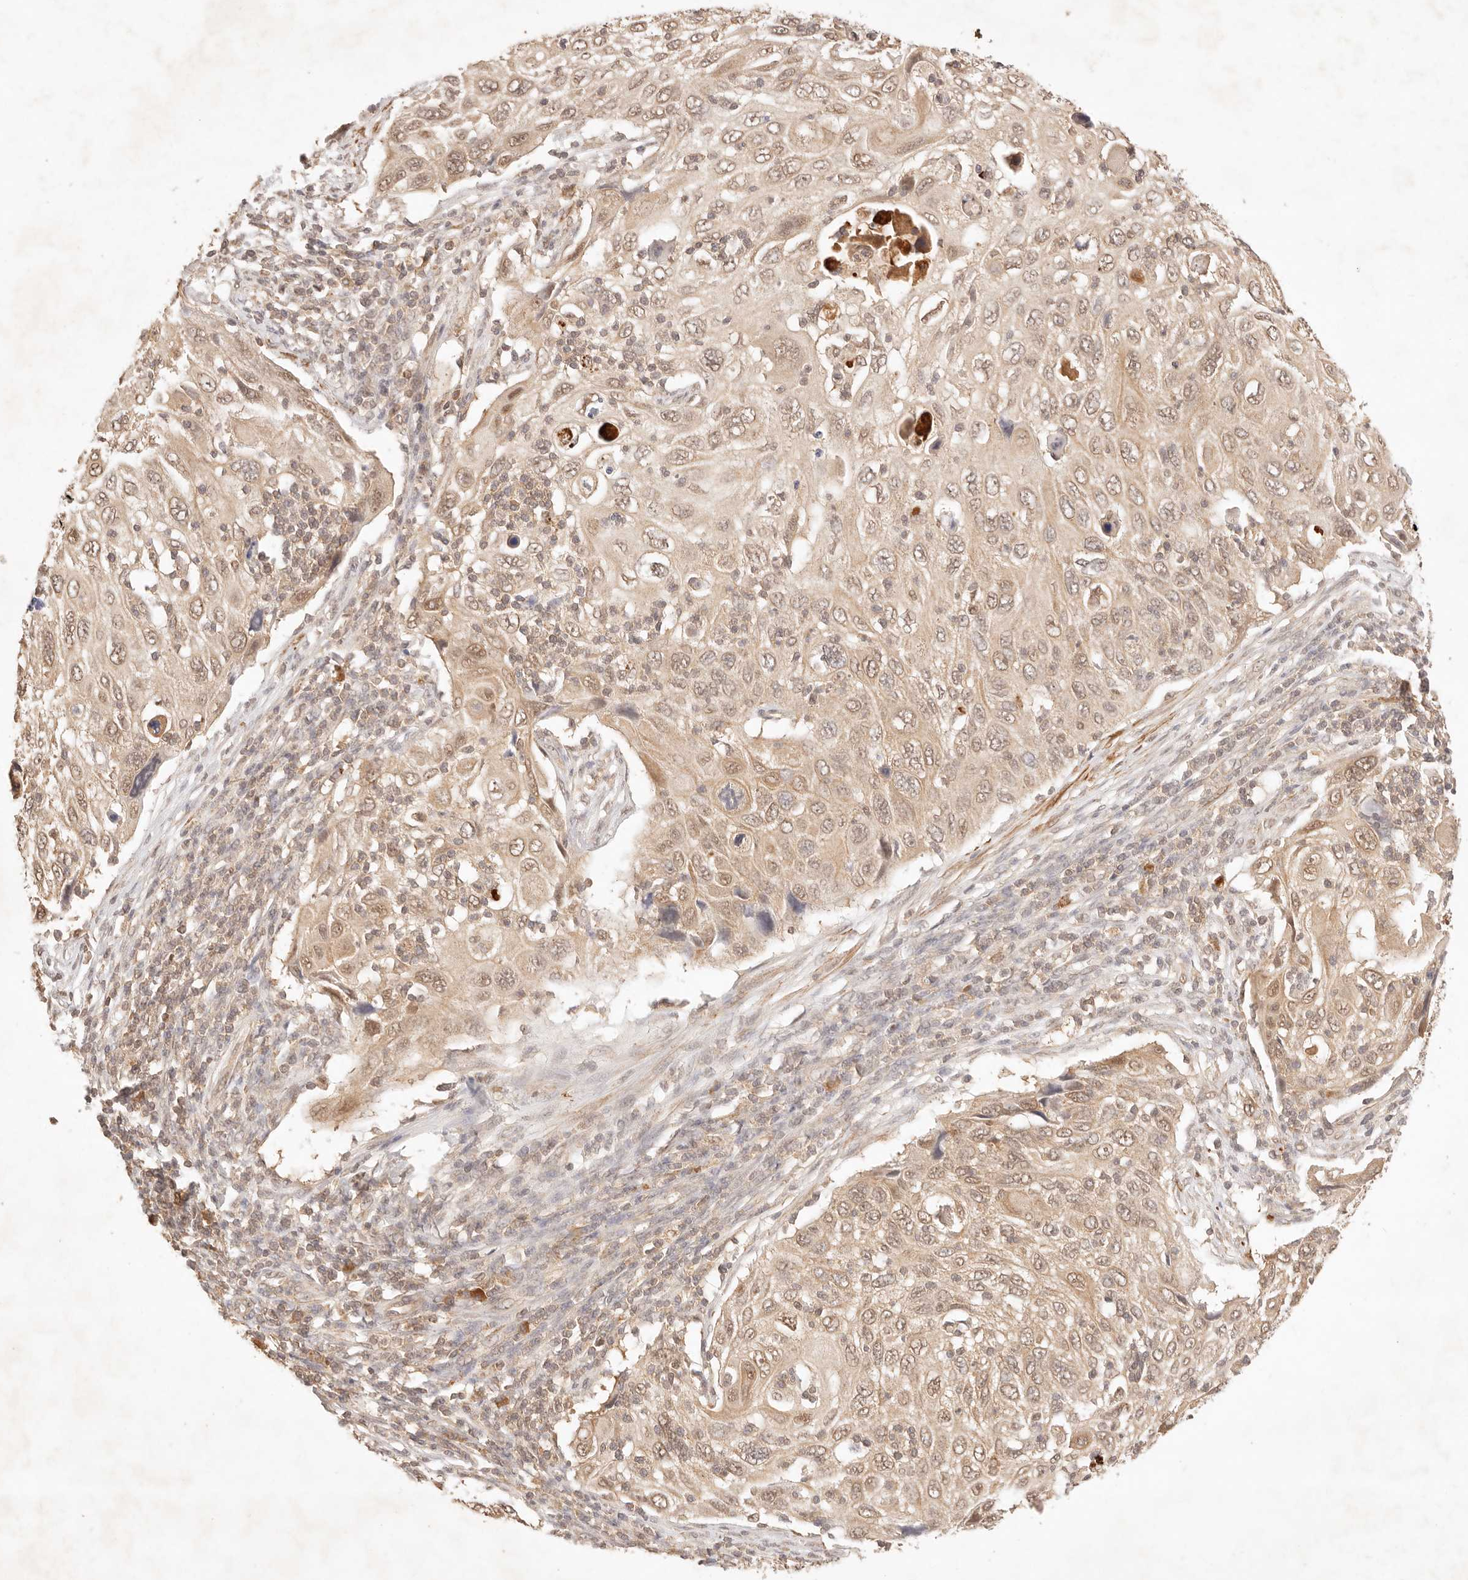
{"staining": {"intensity": "weak", "quantity": ">75%", "location": "cytoplasmic/membranous,nuclear"}, "tissue": "cervical cancer", "cell_type": "Tumor cells", "image_type": "cancer", "snomed": [{"axis": "morphology", "description": "Squamous cell carcinoma, NOS"}, {"axis": "topography", "description": "Cervix"}], "caption": "A brown stain shows weak cytoplasmic/membranous and nuclear staining of a protein in cervical cancer tumor cells. (brown staining indicates protein expression, while blue staining denotes nuclei).", "gene": "TRIM11", "patient": {"sex": "female", "age": 70}}